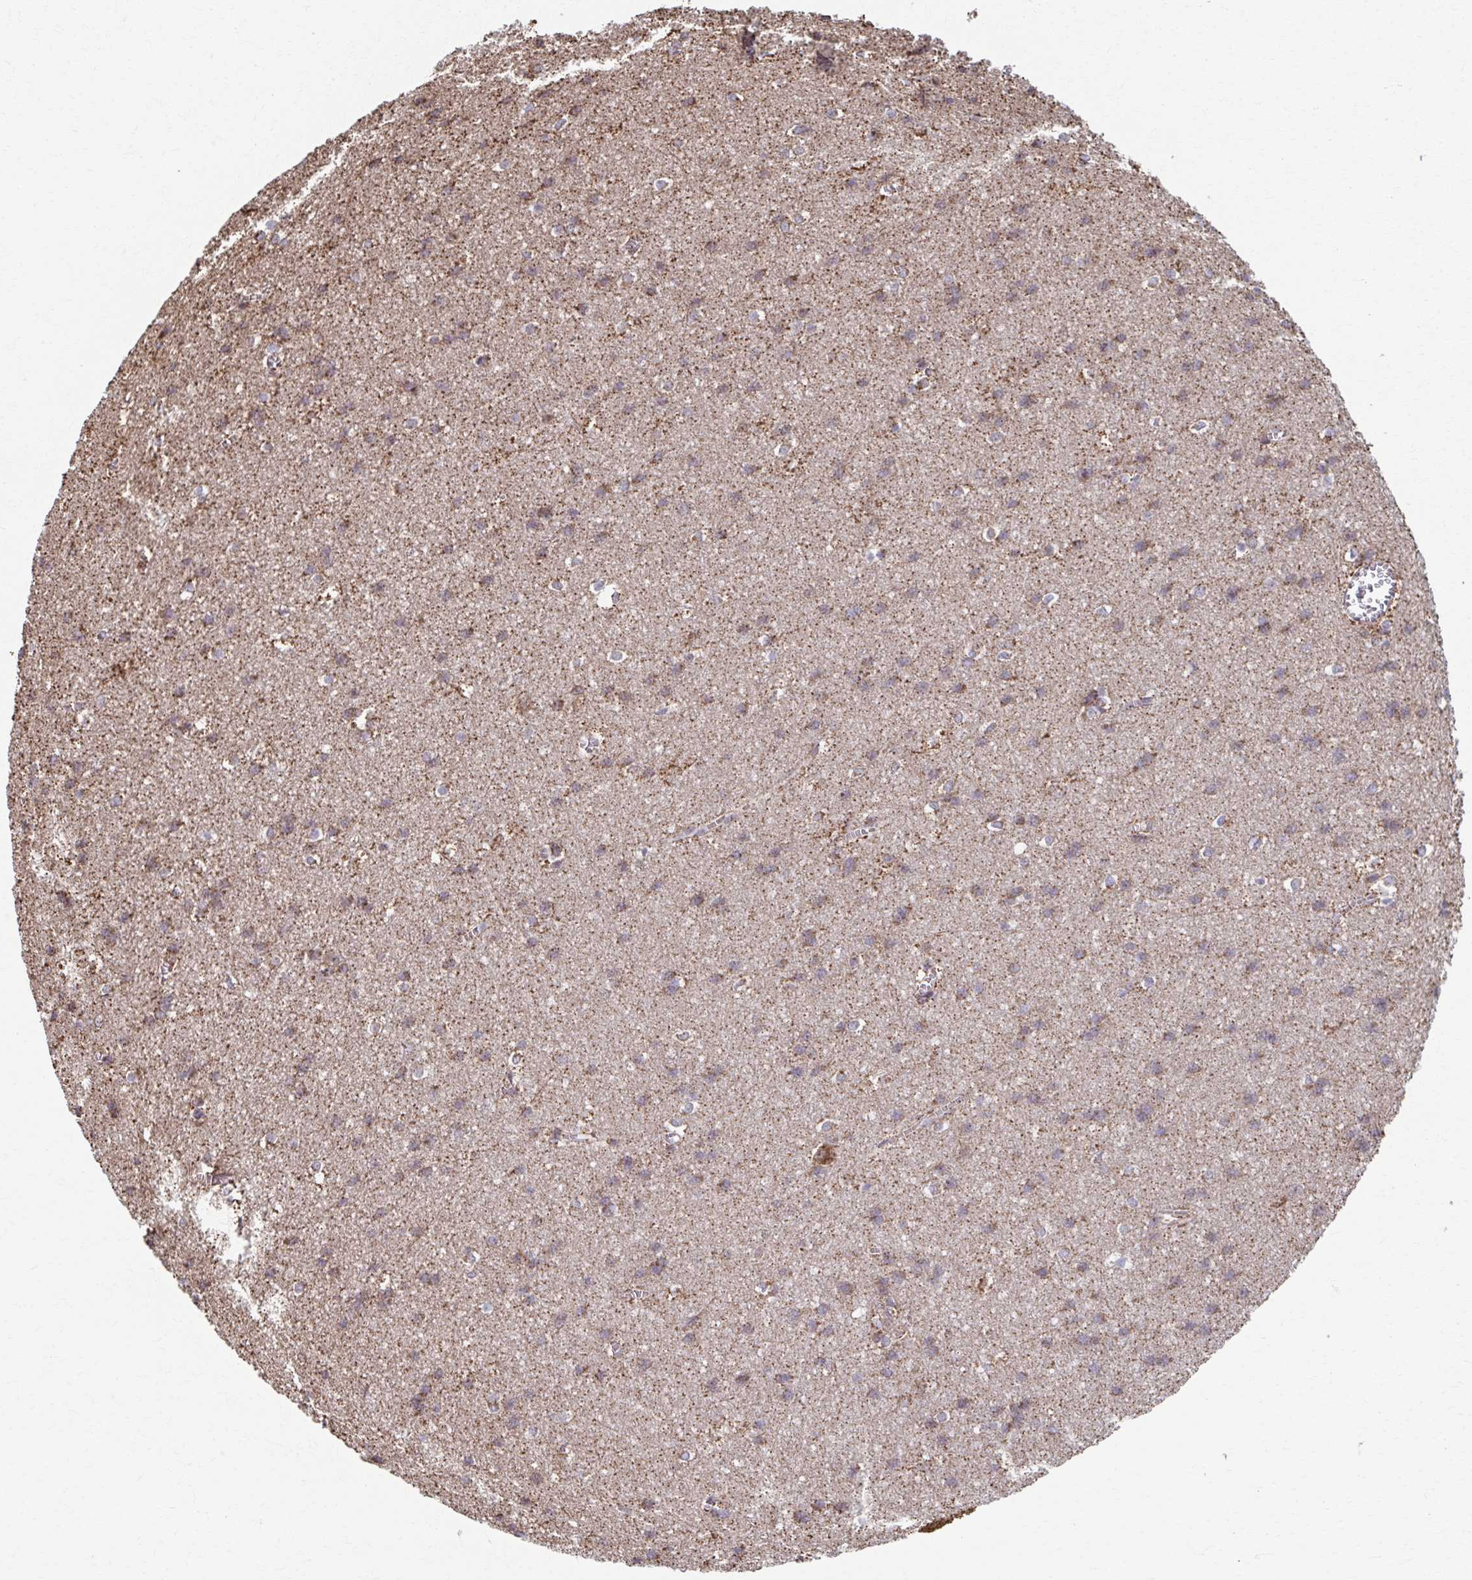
{"staining": {"intensity": "negative", "quantity": "none", "location": "none"}, "tissue": "cerebral cortex", "cell_type": "Endothelial cells", "image_type": "normal", "snomed": [{"axis": "morphology", "description": "Normal tissue, NOS"}, {"axis": "topography", "description": "Cerebral cortex"}], "caption": "This is an IHC image of benign cerebral cortex. There is no staining in endothelial cells.", "gene": "KLHL34", "patient": {"sex": "male", "age": 37}}